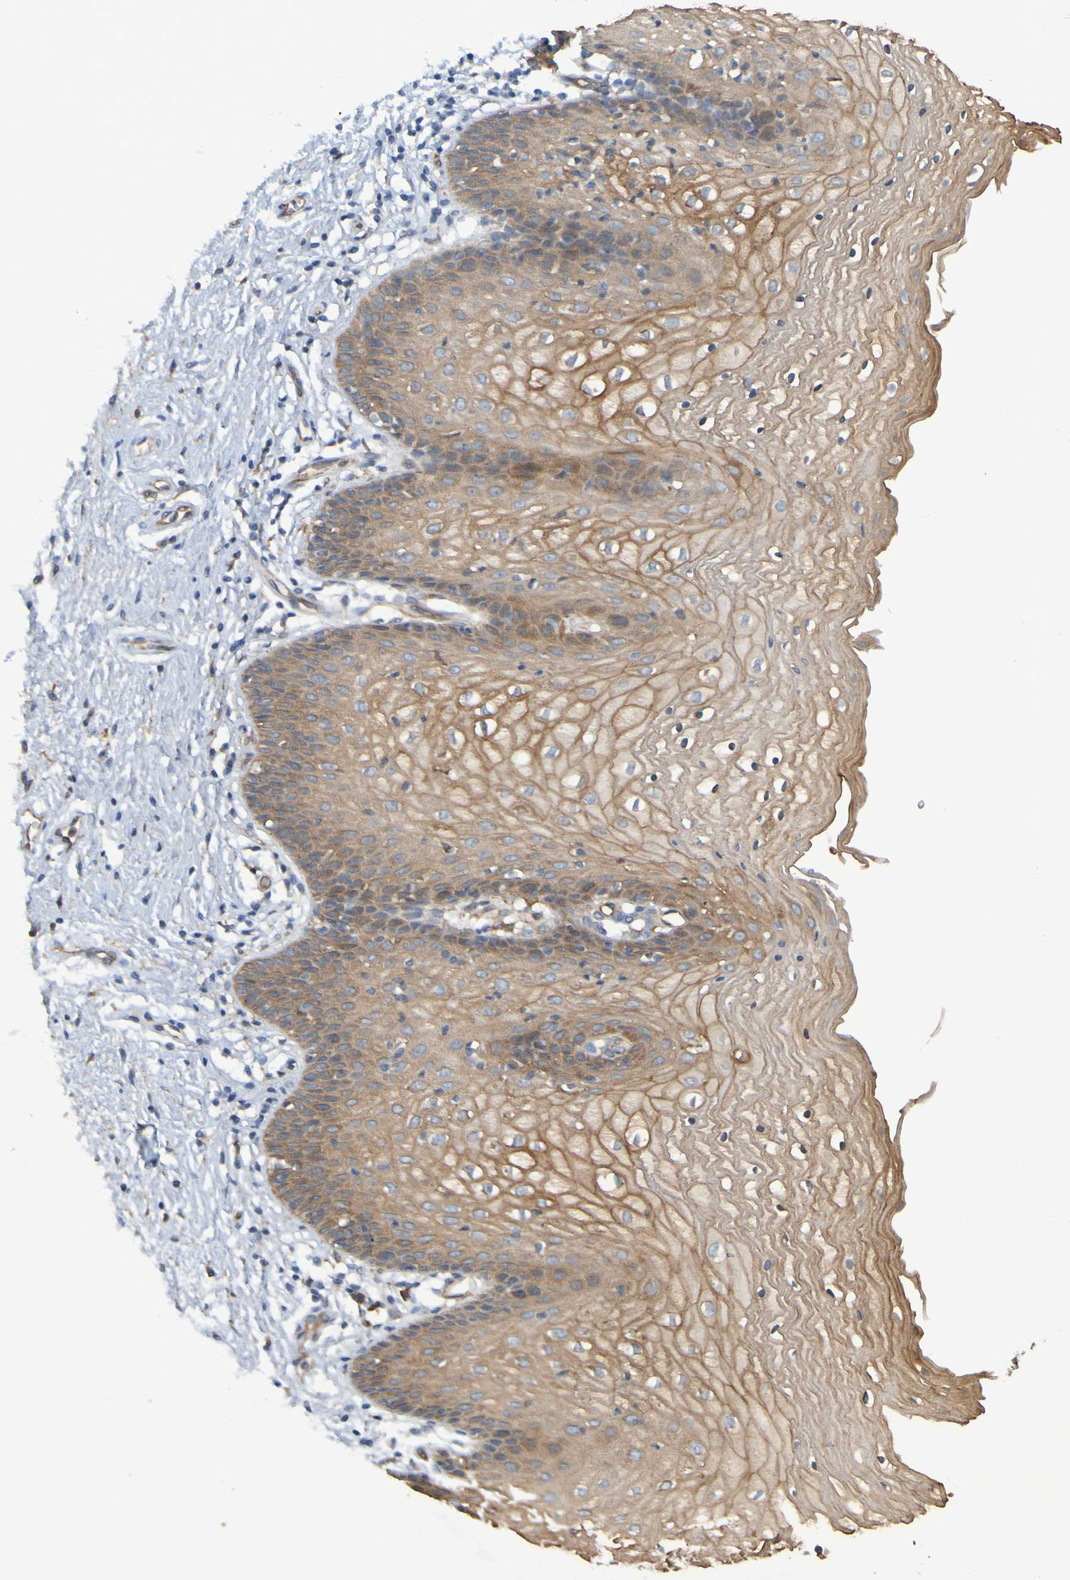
{"staining": {"intensity": "moderate", "quantity": ">75%", "location": "cytoplasmic/membranous"}, "tissue": "vagina", "cell_type": "Squamous epithelial cells", "image_type": "normal", "snomed": [{"axis": "morphology", "description": "Normal tissue, NOS"}, {"axis": "topography", "description": "Vagina"}], "caption": "Protein expression analysis of benign human vagina reveals moderate cytoplasmic/membranous staining in approximately >75% of squamous epithelial cells.", "gene": "DNAJC4", "patient": {"sex": "female", "age": 34}}